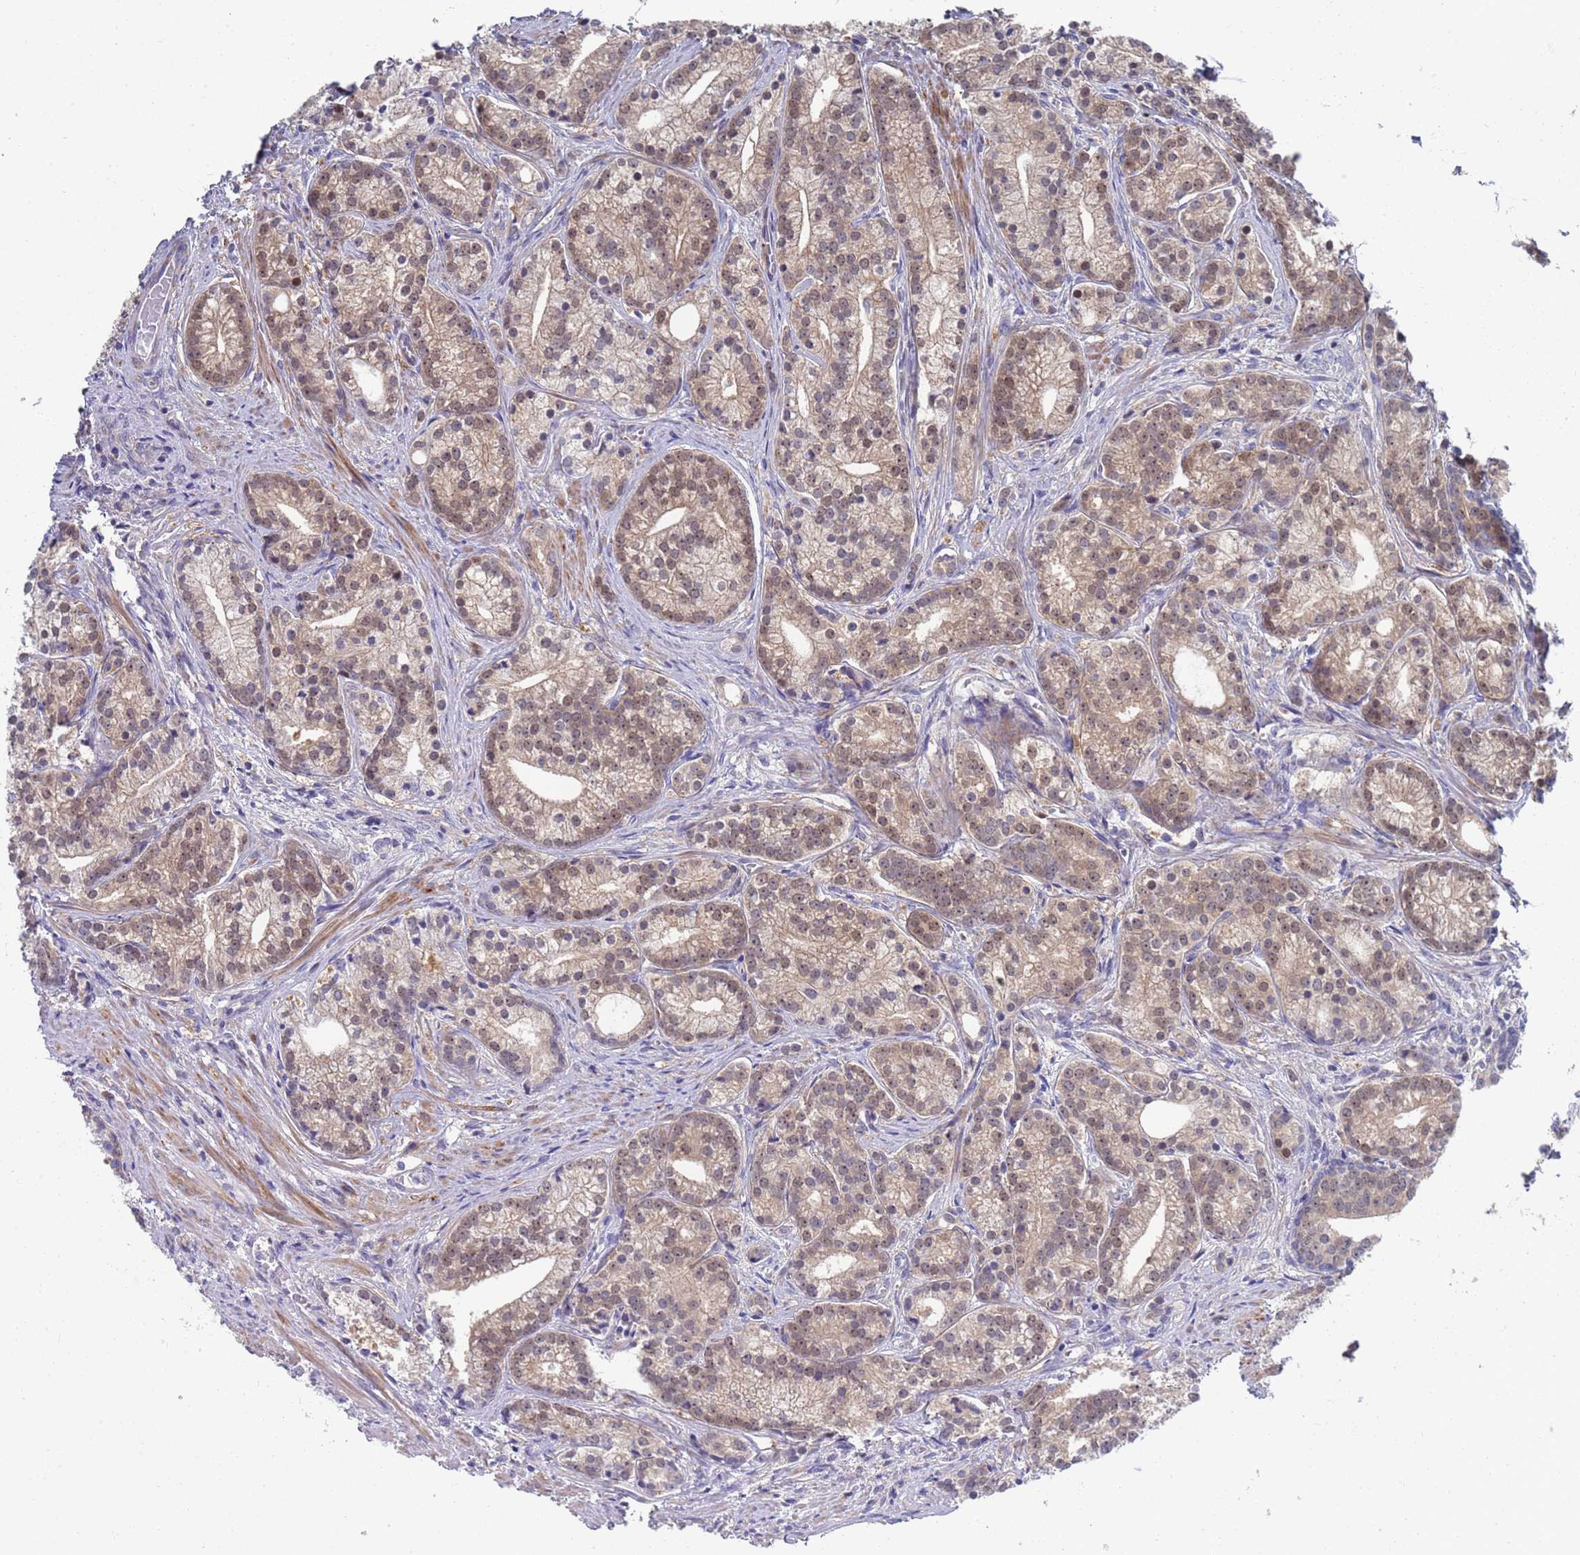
{"staining": {"intensity": "weak", "quantity": ">75%", "location": "cytoplasmic/membranous,nuclear"}, "tissue": "prostate cancer", "cell_type": "Tumor cells", "image_type": "cancer", "snomed": [{"axis": "morphology", "description": "Adenocarcinoma, Low grade"}, {"axis": "topography", "description": "Prostate"}], "caption": "IHC staining of prostate cancer, which exhibits low levels of weak cytoplasmic/membranous and nuclear staining in approximately >75% of tumor cells indicating weak cytoplasmic/membranous and nuclear protein staining. The staining was performed using DAB (3,3'-diaminobenzidine) (brown) for protein detection and nuclei were counterstained in hematoxylin (blue).", "gene": "ENOSF1", "patient": {"sex": "male", "age": 71}}